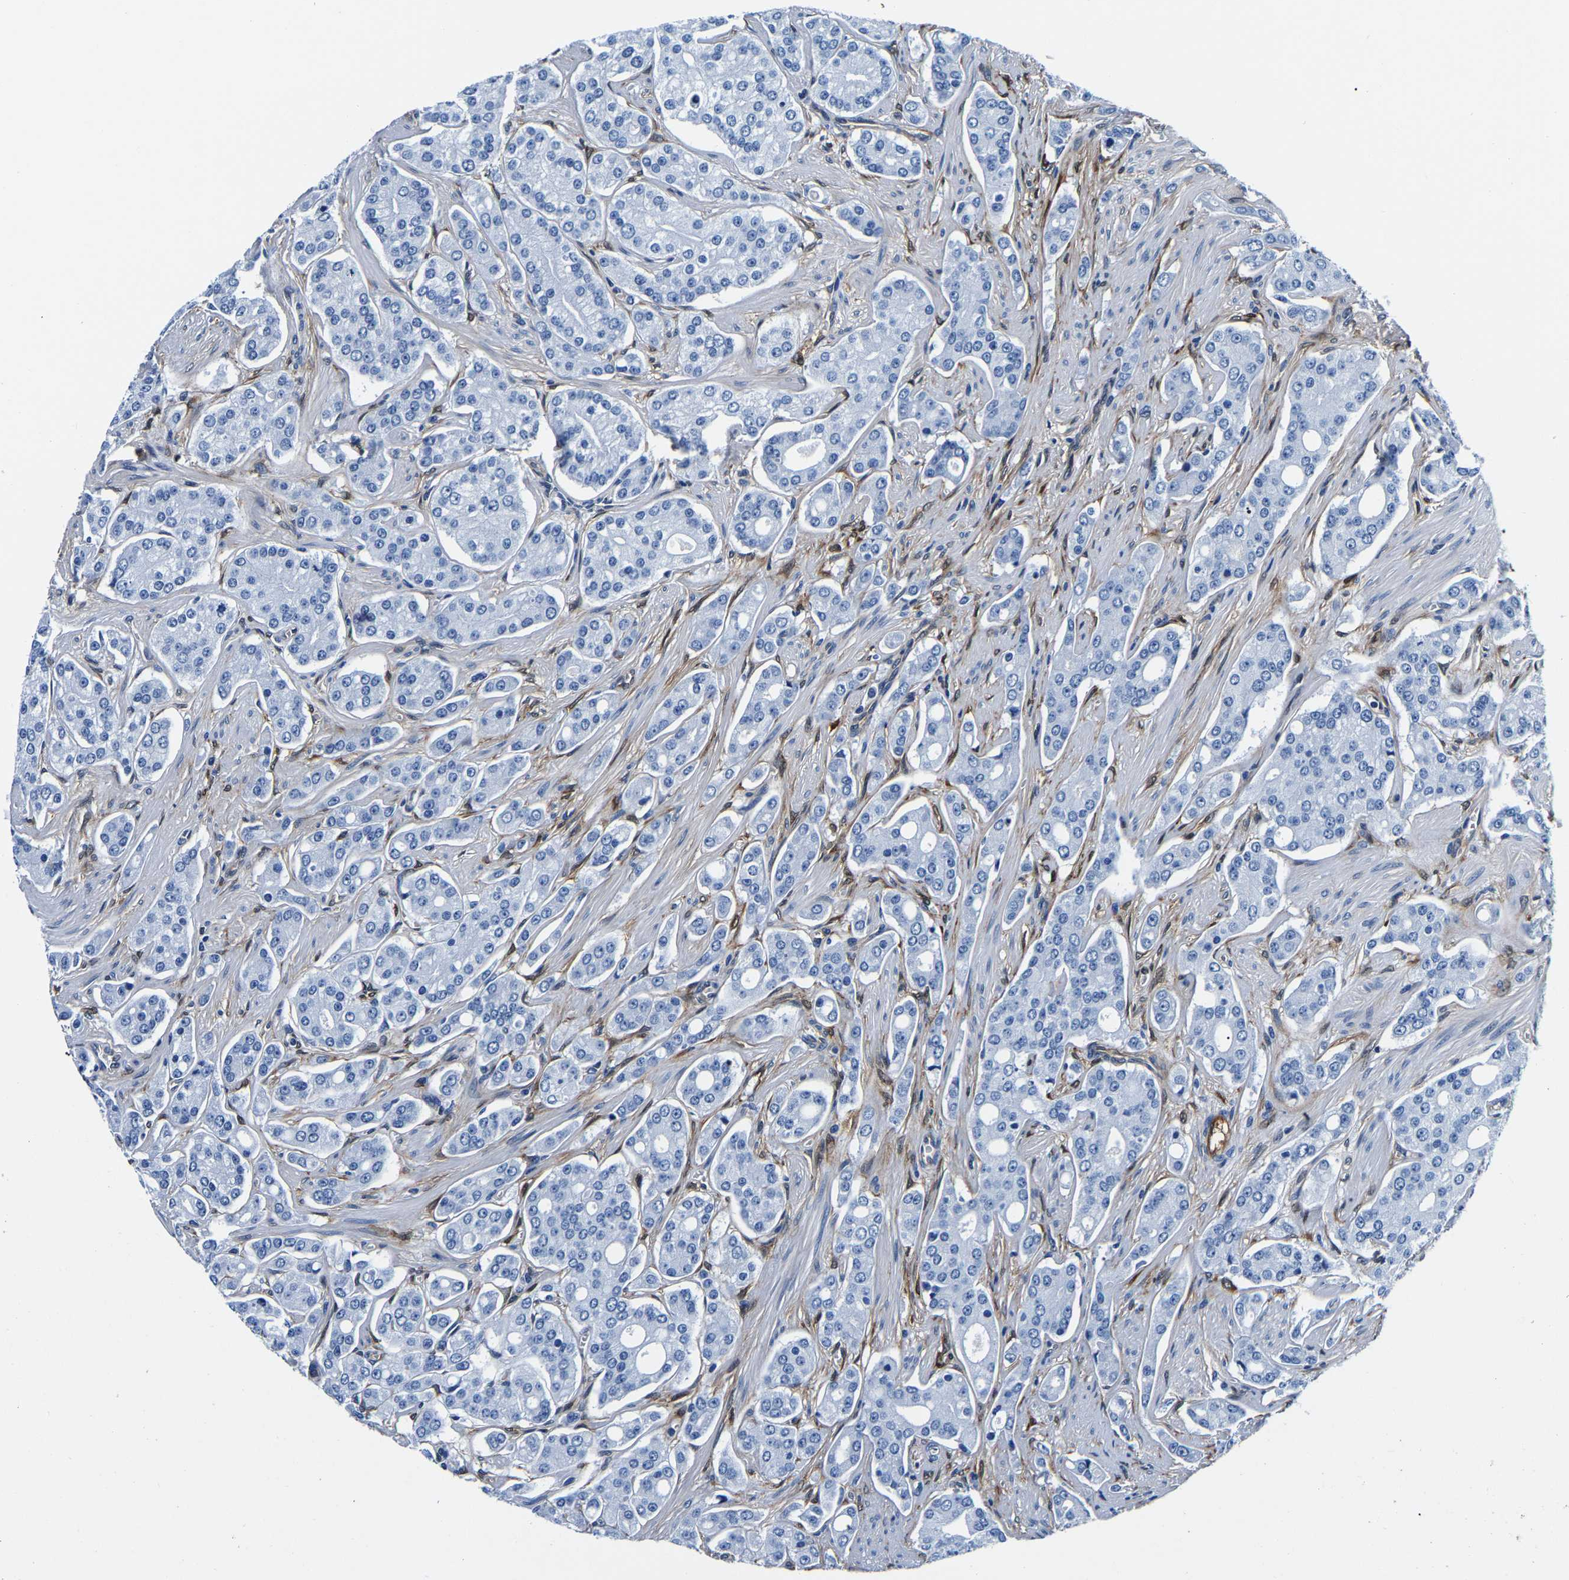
{"staining": {"intensity": "negative", "quantity": "none", "location": "none"}, "tissue": "prostate cancer", "cell_type": "Tumor cells", "image_type": "cancer", "snomed": [{"axis": "morphology", "description": "Adenocarcinoma, High grade"}, {"axis": "topography", "description": "Prostate"}], "caption": "A photomicrograph of human prostate cancer (adenocarcinoma (high-grade)) is negative for staining in tumor cells.", "gene": "S100A13", "patient": {"sex": "male", "age": 71}}